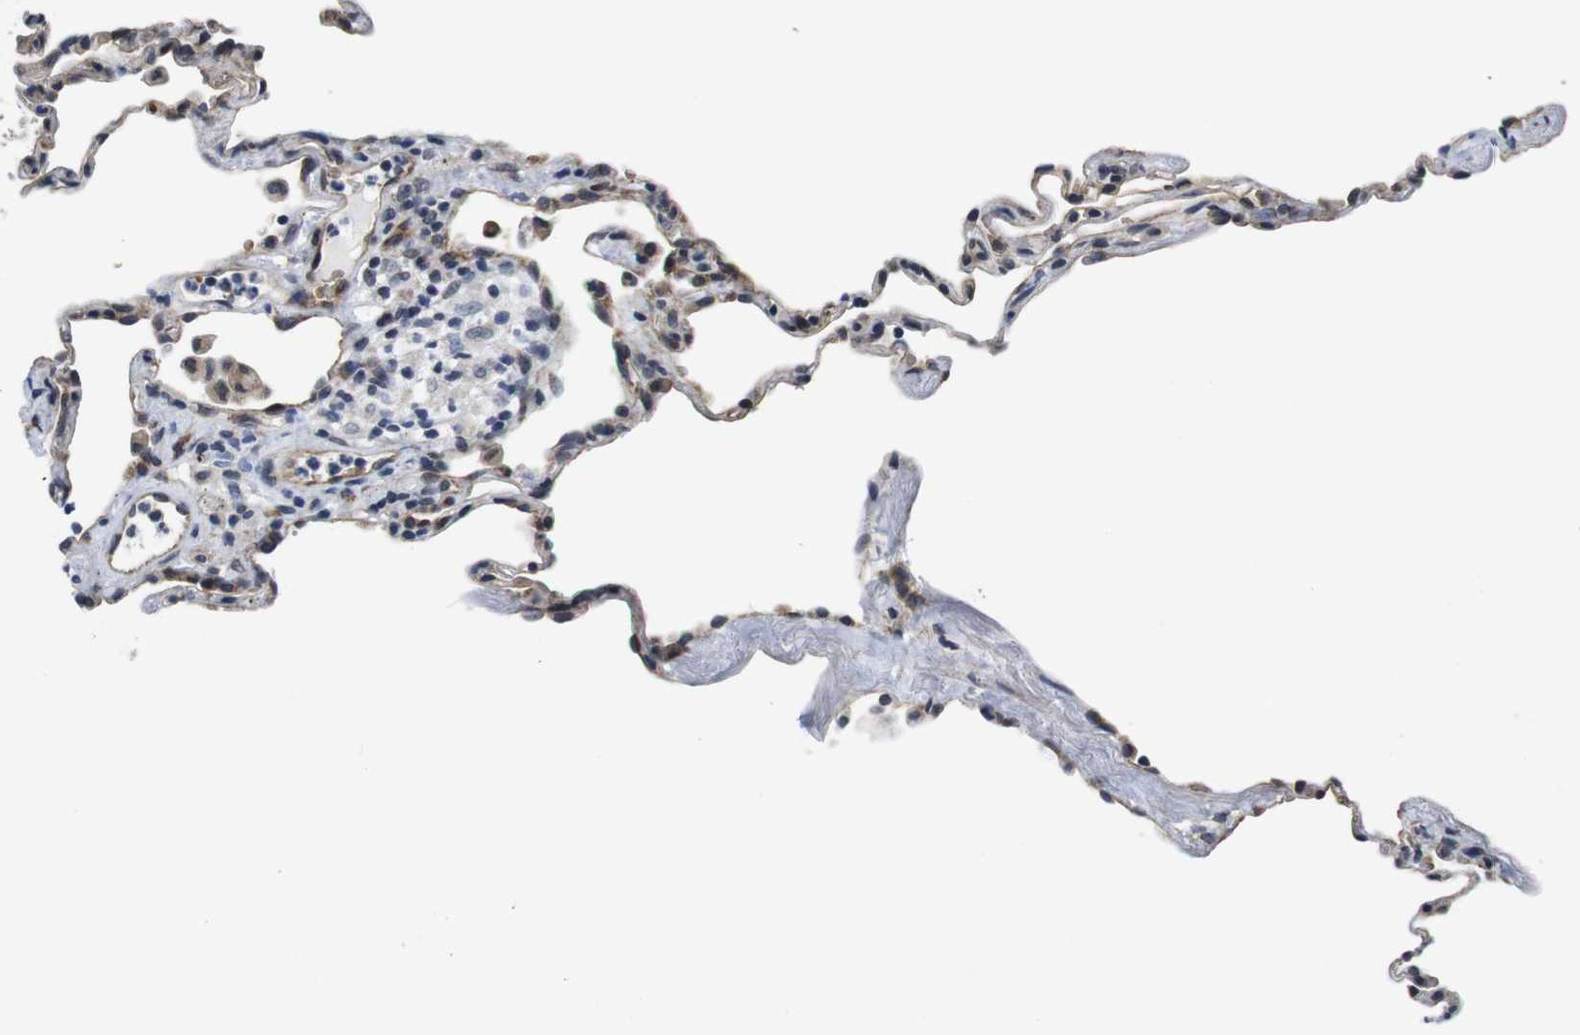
{"staining": {"intensity": "weak", "quantity": "25%-75%", "location": "cytoplasmic/membranous"}, "tissue": "lung", "cell_type": "Alveolar cells", "image_type": "normal", "snomed": [{"axis": "morphology", "description": "Normal tissue, NOS"}, {"axis": "topography", "description": "Lung"}], "caption": "An image of lung stained for a protein reveals weak cytoplasmic/membranous brown staining in alveolar cells. The protein of interest is stained brown, and the nuclei are stained in blue (DAB (3,3'-diaminobenzidine) IHC with brightfield microscopy, high magnification).", "gene": "SOCS3", "patient": {"sex": "male", "age": 59}}